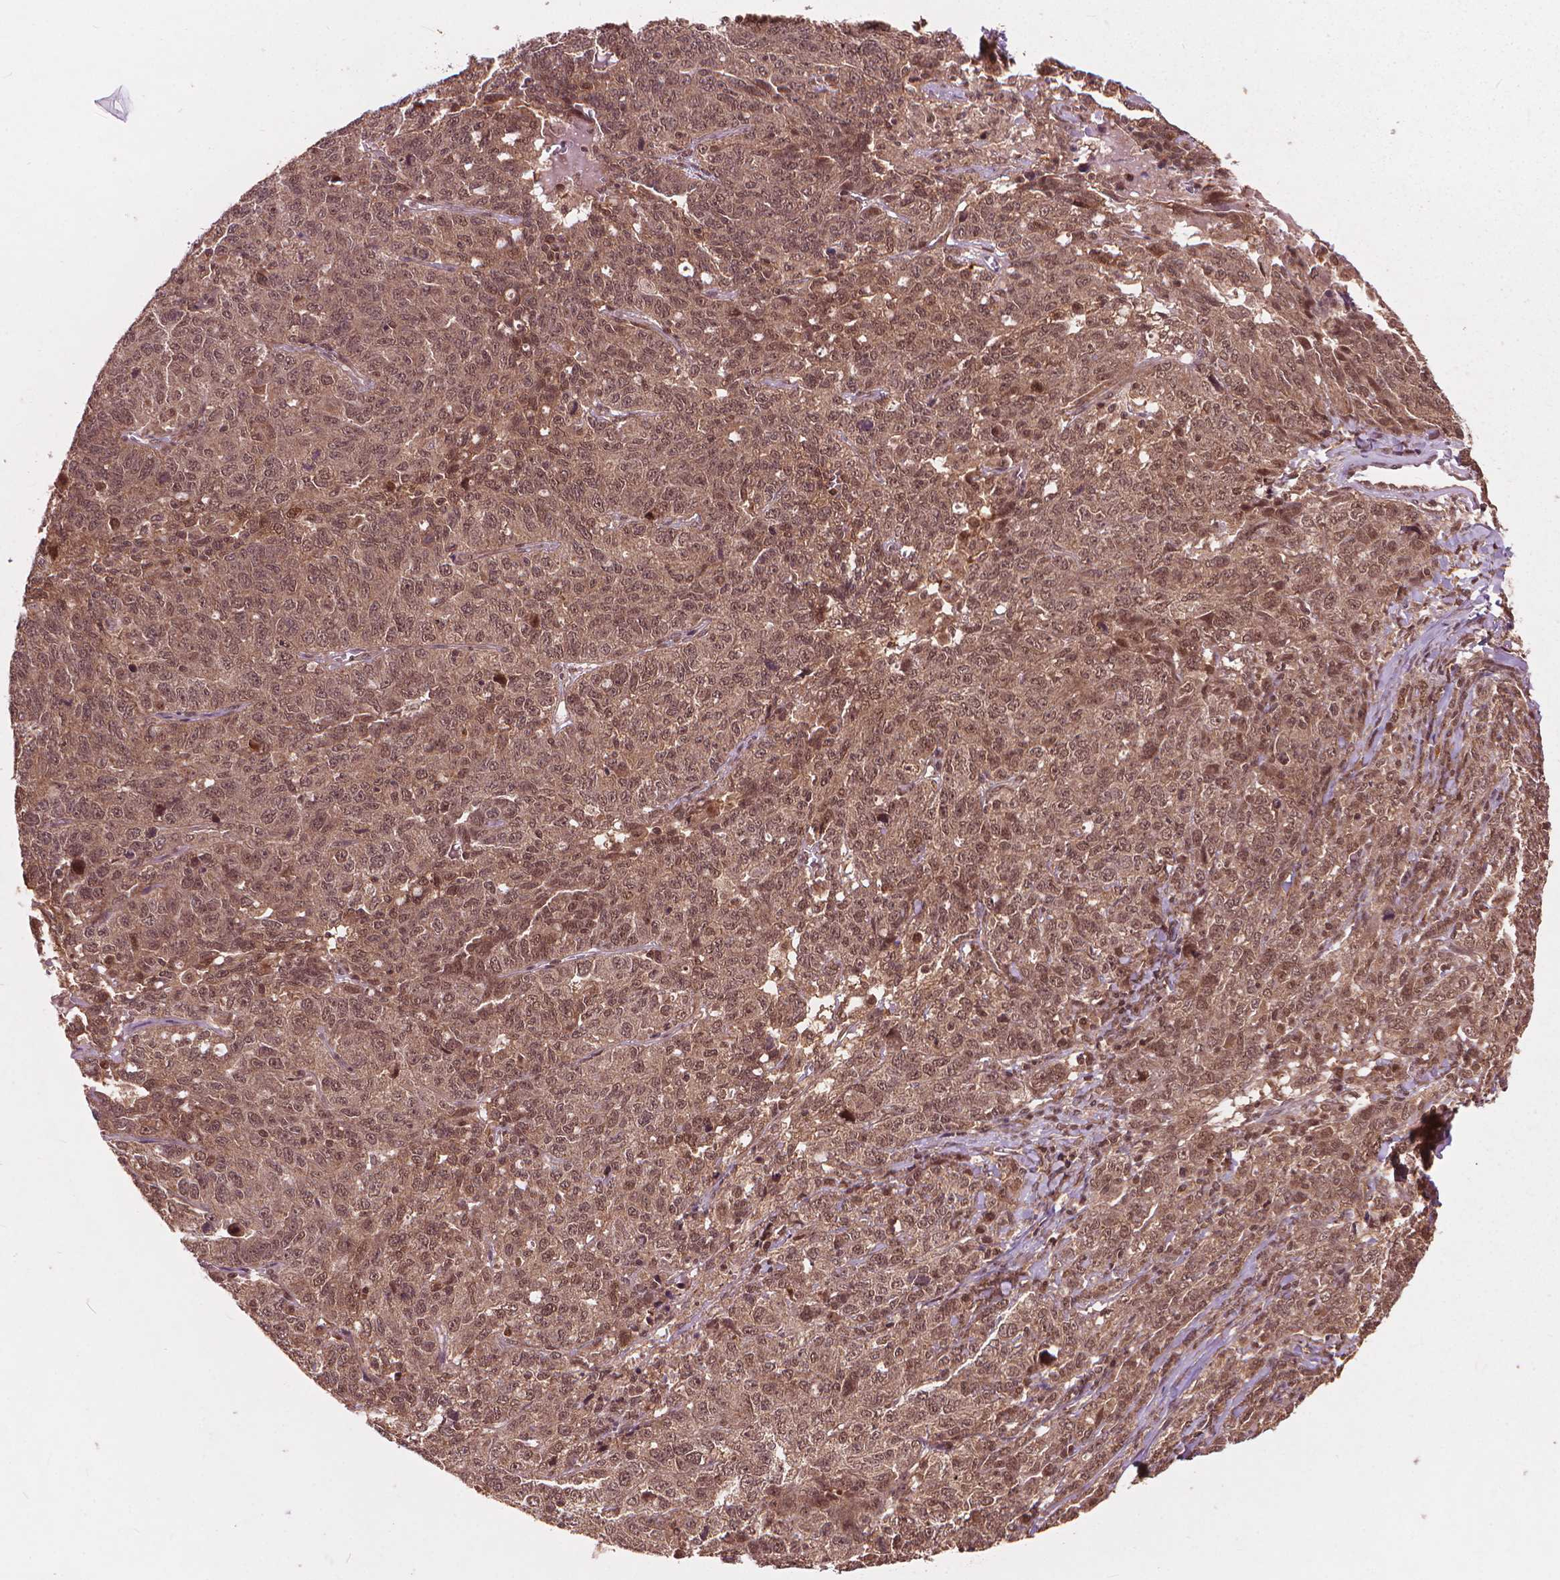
{"staining": {"intensity": "moderate", "quantity": ">75%", "location": "cytoplasmic/membranous,nuclear"}, "tissue": "ovarian cancer", "cell_type": "Tumor cells", "image_type": "cancer", "snomed": [{"axis": "morphology", "description": "Cystadenocarcinoma, serous, NOS"}, {"axis": "topography", "description": "Ovary"}], "caption": "Ovarian cancer (serous cystadenocarcinoma) stained with a brown dye shows moderate cytoplasmic/membranous and nuclear positive positivity in about >75% of tumor cells.", "gene": "SSU72", "patient": {"sex": "female", "age": 71}}